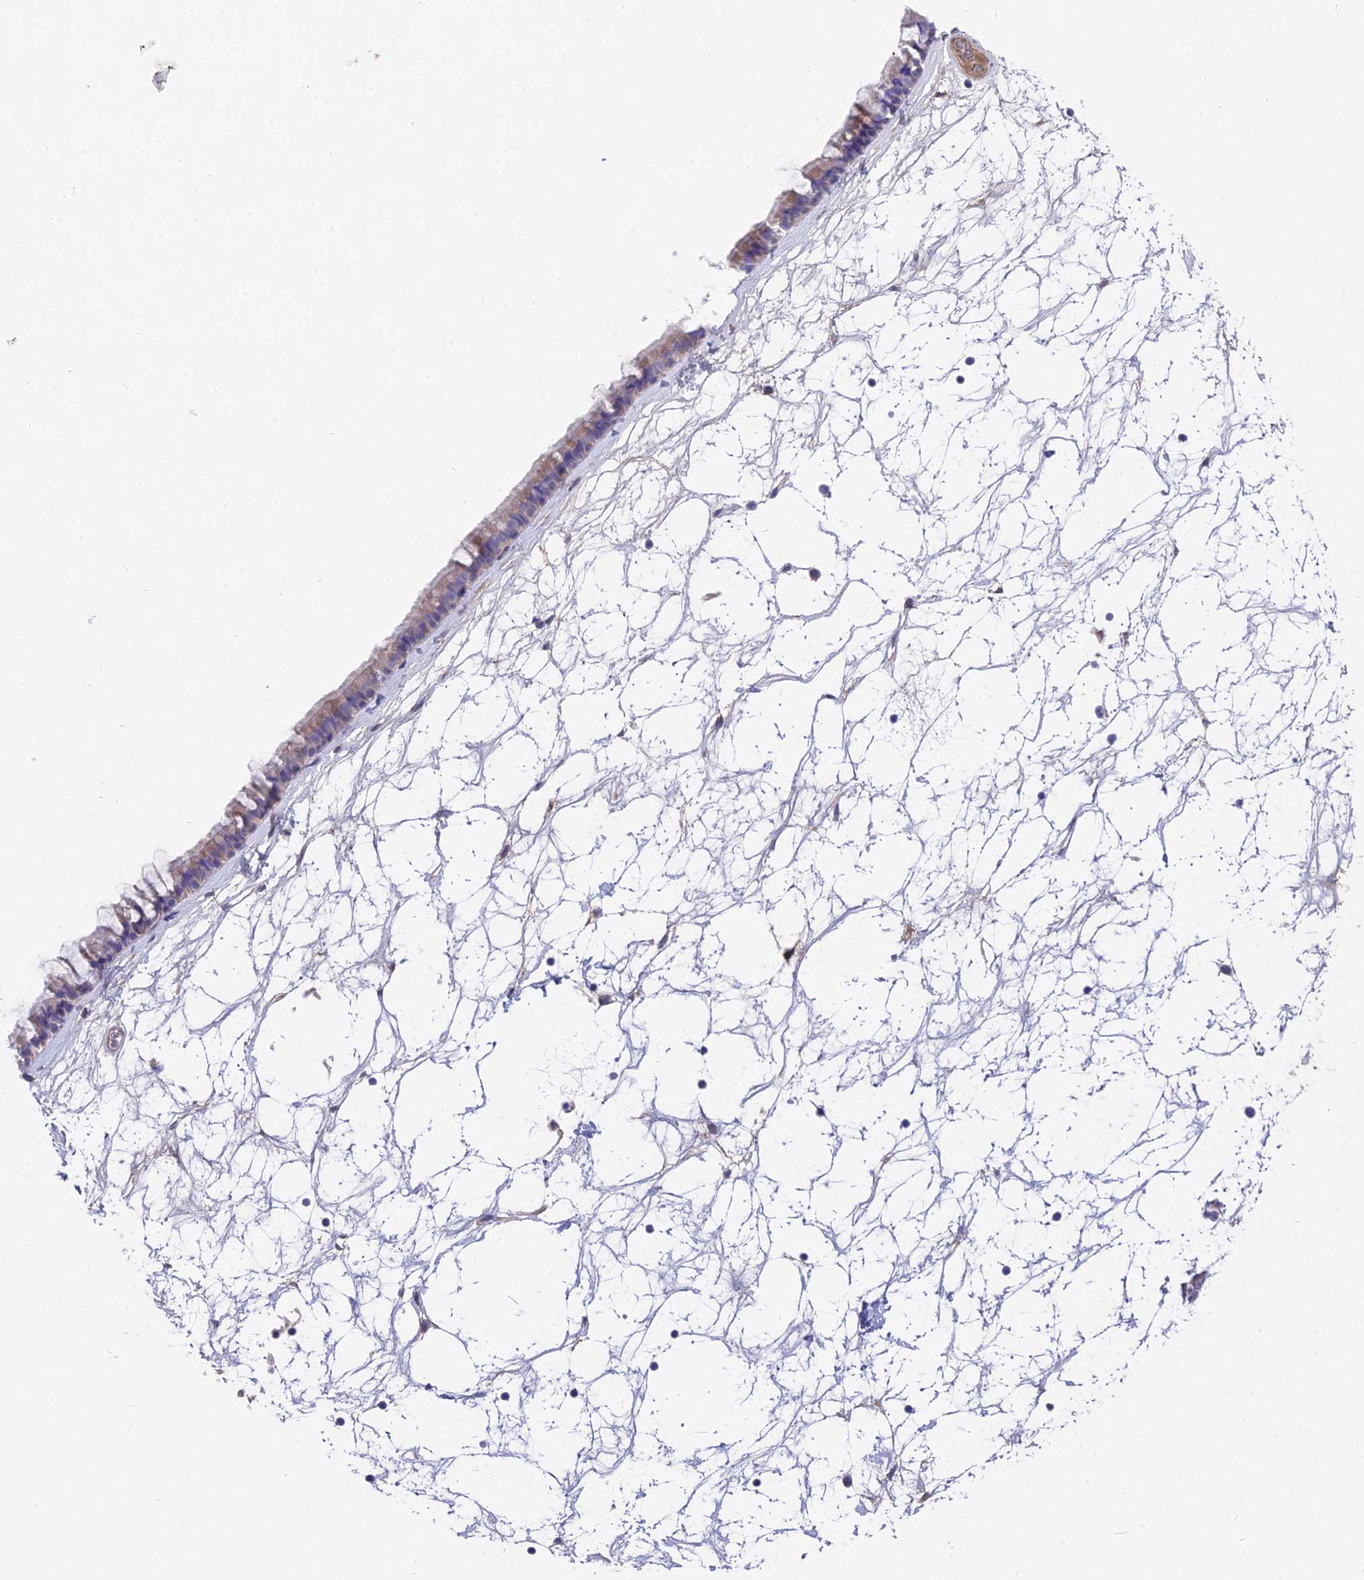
{"staining": {"intensity": "weak", "quantity": ">75%", "location": "cytoplasmic/membranous"}, "tissue": "nasopharynx", "cell_type": "Respiratory epithelial cells", "image_type": "normal", "snomed": [{"axis": "morphology", "description": "Normal tissue, NOS"}, {"axis": "topography", "description": "Nasopharynx"}], "caption": "Human nasopharynx stained with a brown dye exhibits weak cytoplasmic/membranous positive positivity in about >75% of respiratory epithelial cells.", "gene": "FAM168B", "patient": {"sex": "male", "age": 64}}